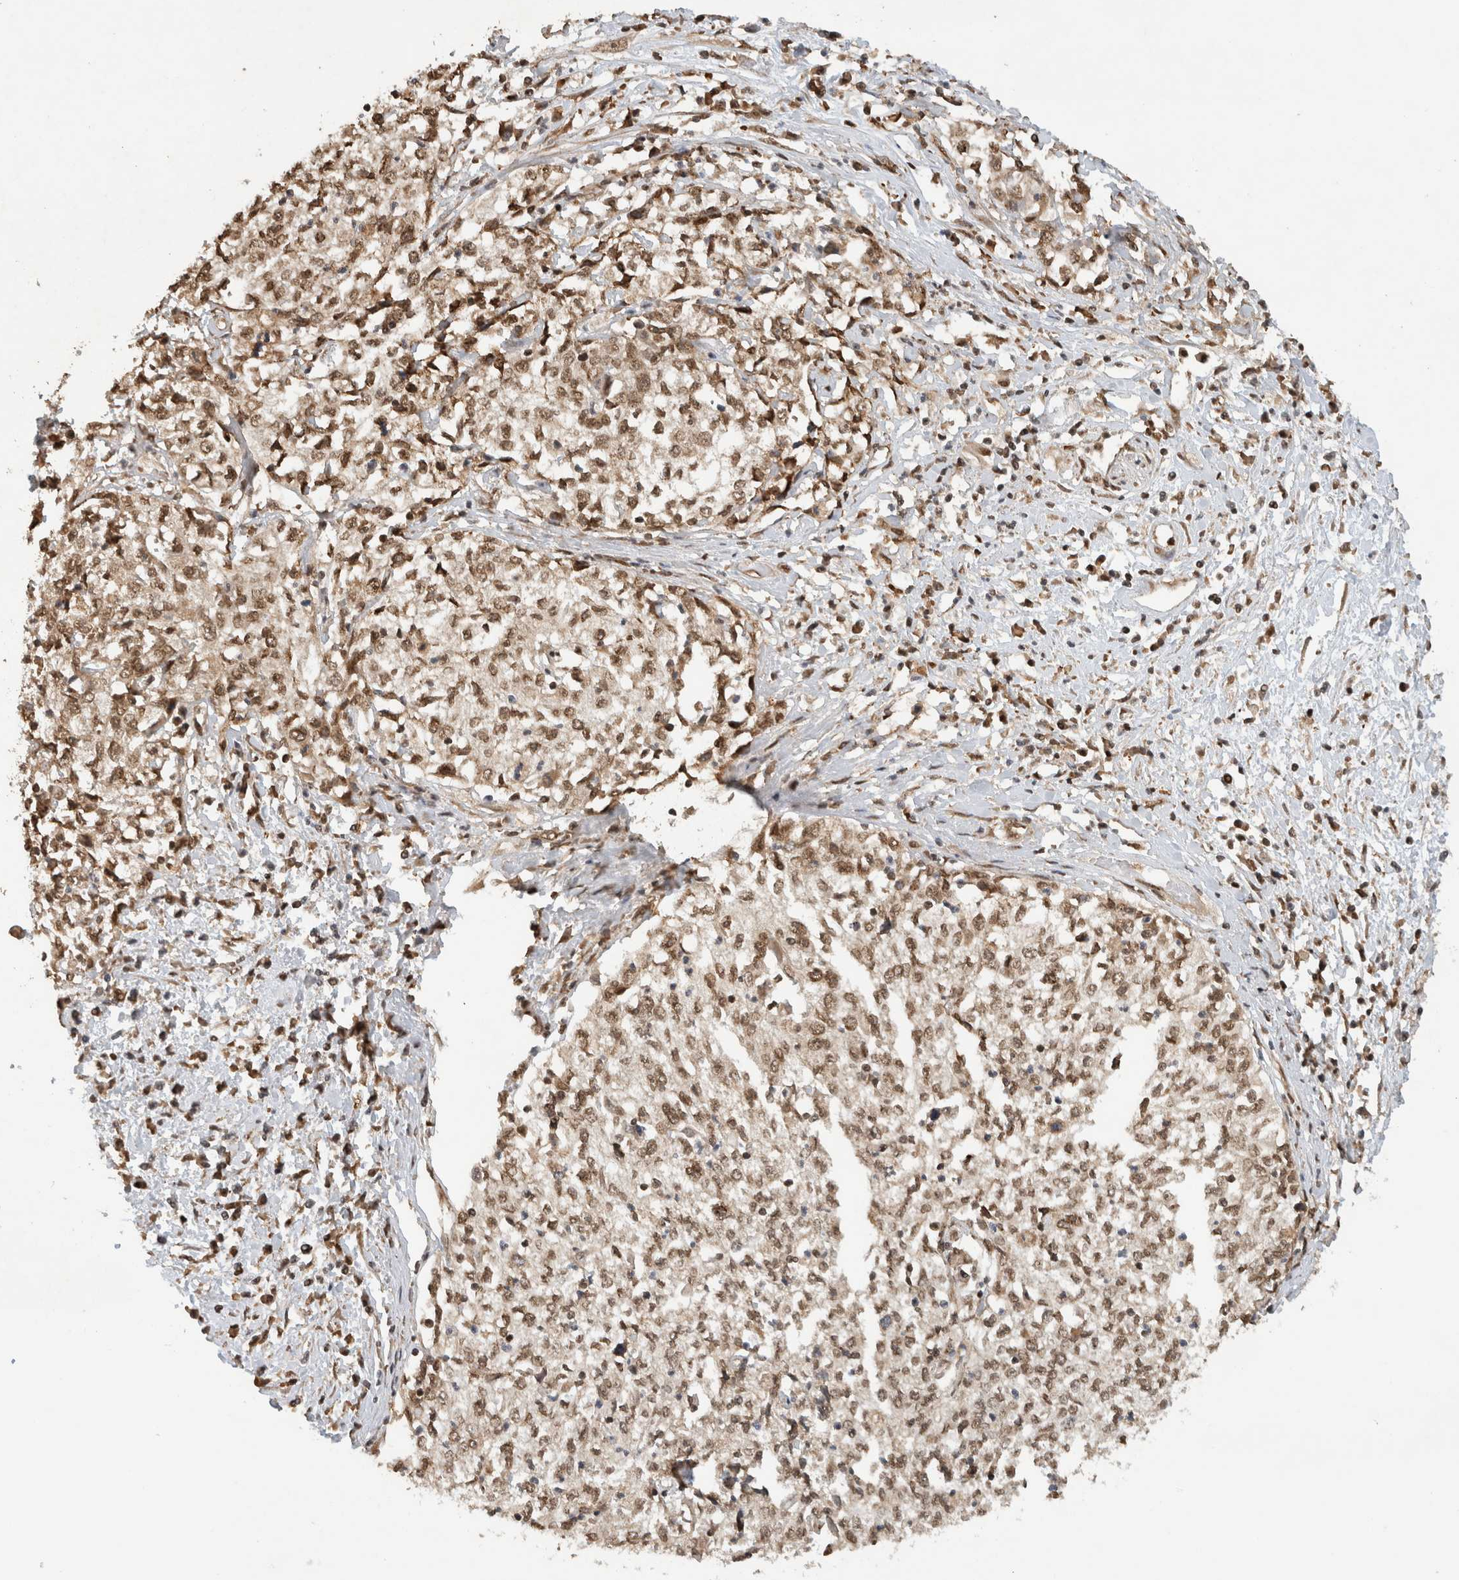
{"staining": {"intensity": "moderate", "quantity": ">75%", "location": "nuclear"}, "tissue": "cervical cancer", "cell_type": "Tumor cells", "image_type": "cancer", "snomed": [{"axis": "morphology", "description": "Squamous cell carcinoma, NOS"}, {"axis": "topography", "description": "Cervix"}], "caption": "Squamous cell carcinoma (cervical) stained with a protein marker reveals moderate staining in tumor cells.", "gene": "C1orf21", "patient": {"sex": "female", "age": 57}}